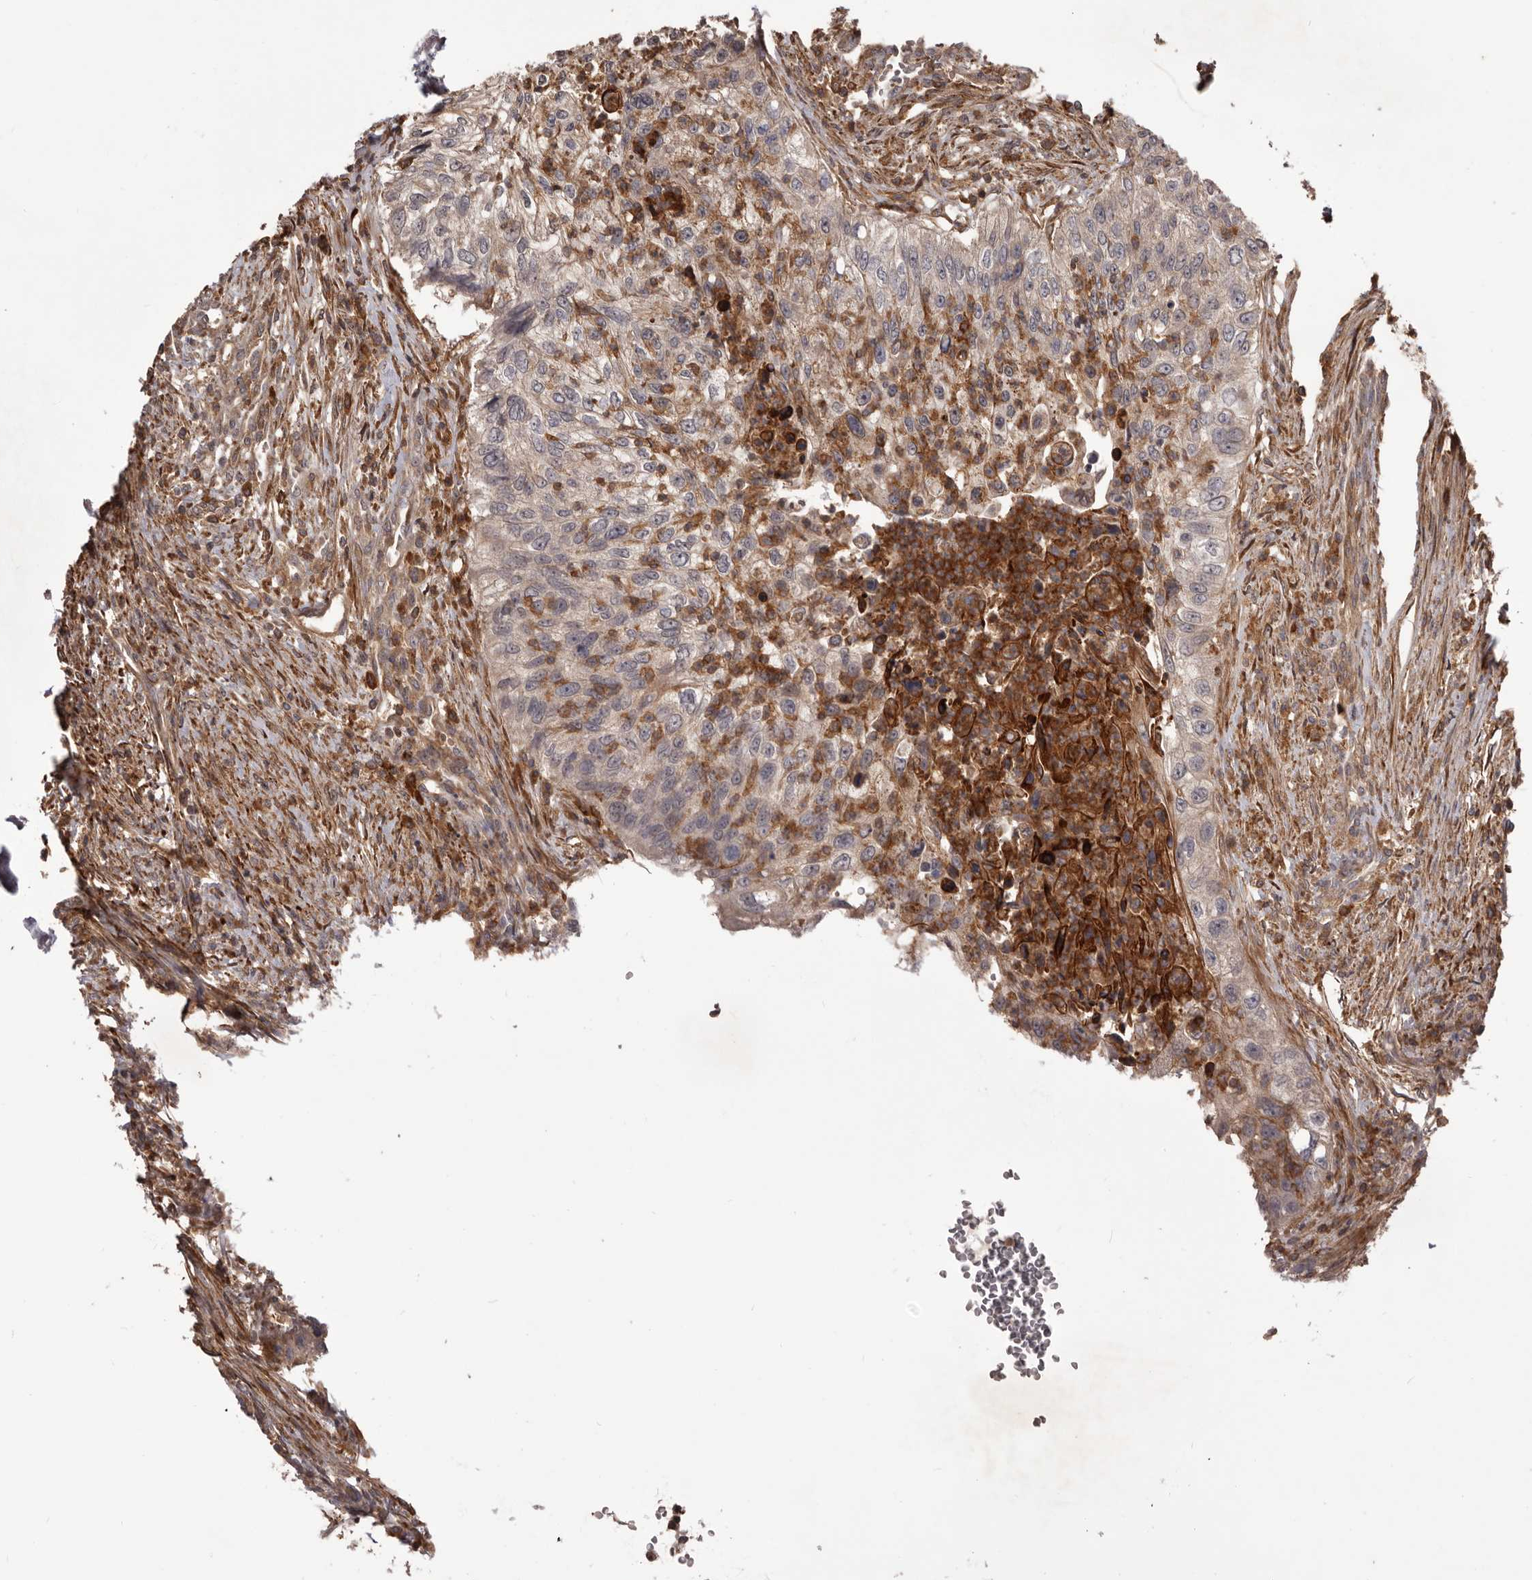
{"staining": {"intensity": "negative", "quantity": "none", "location": "none"}, "tissue": "urothelial cancer", "cell_type": "Tumor cells", "image_type": "cancer", "snomed": [{"axis": "morphology", "description": "Urothelial carcinoma, High grade"}, {"axis": "topography", "description": "Urinary bladder"}], "caption": "Image shows no protein positivity in tumor cells of urothelial carcinoma (high-grade) tissue.", "gene": "GLIPR2", "patient": {"sex": "female", "age": 60}}